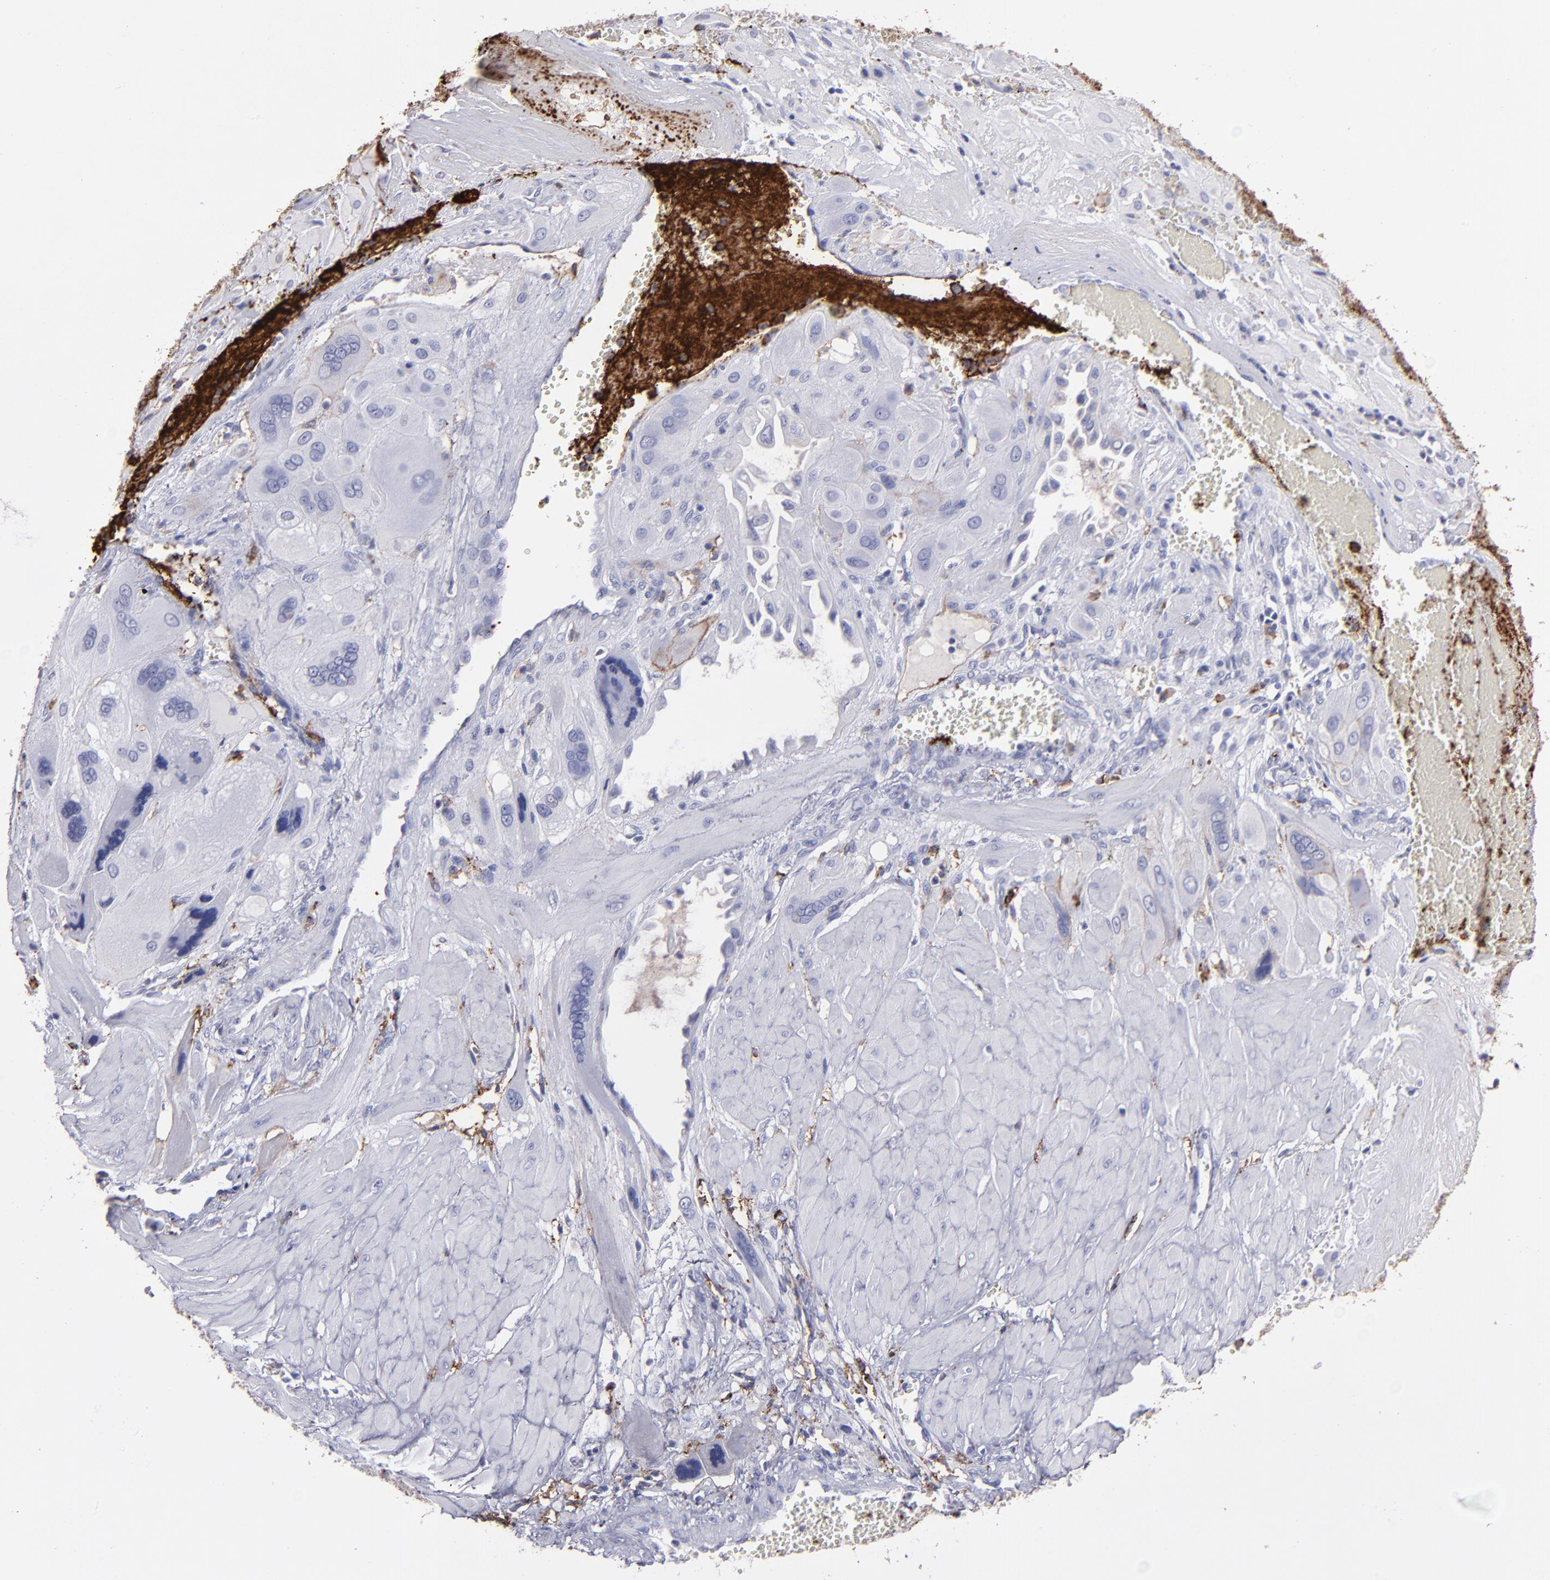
{"staining": {"intensity": "negative", "quantity": "none", "location": "none"}, "tissue": "cervical cancer", "cell_type": "Tumor cells", "image_type": "cancer", "snomed": [{"axis": "morphology", "description": "Squamous cell carcinoma, NOS"}, {"axis": "topography", "description": "Cervix"}], "caption": "DAB immunohistochemical staining of human squamous cell carcinoma (cervical) shows no significant expression in tumor cells.", "gene": "CD36", "patient": {"sex": "female", "age": 34}}